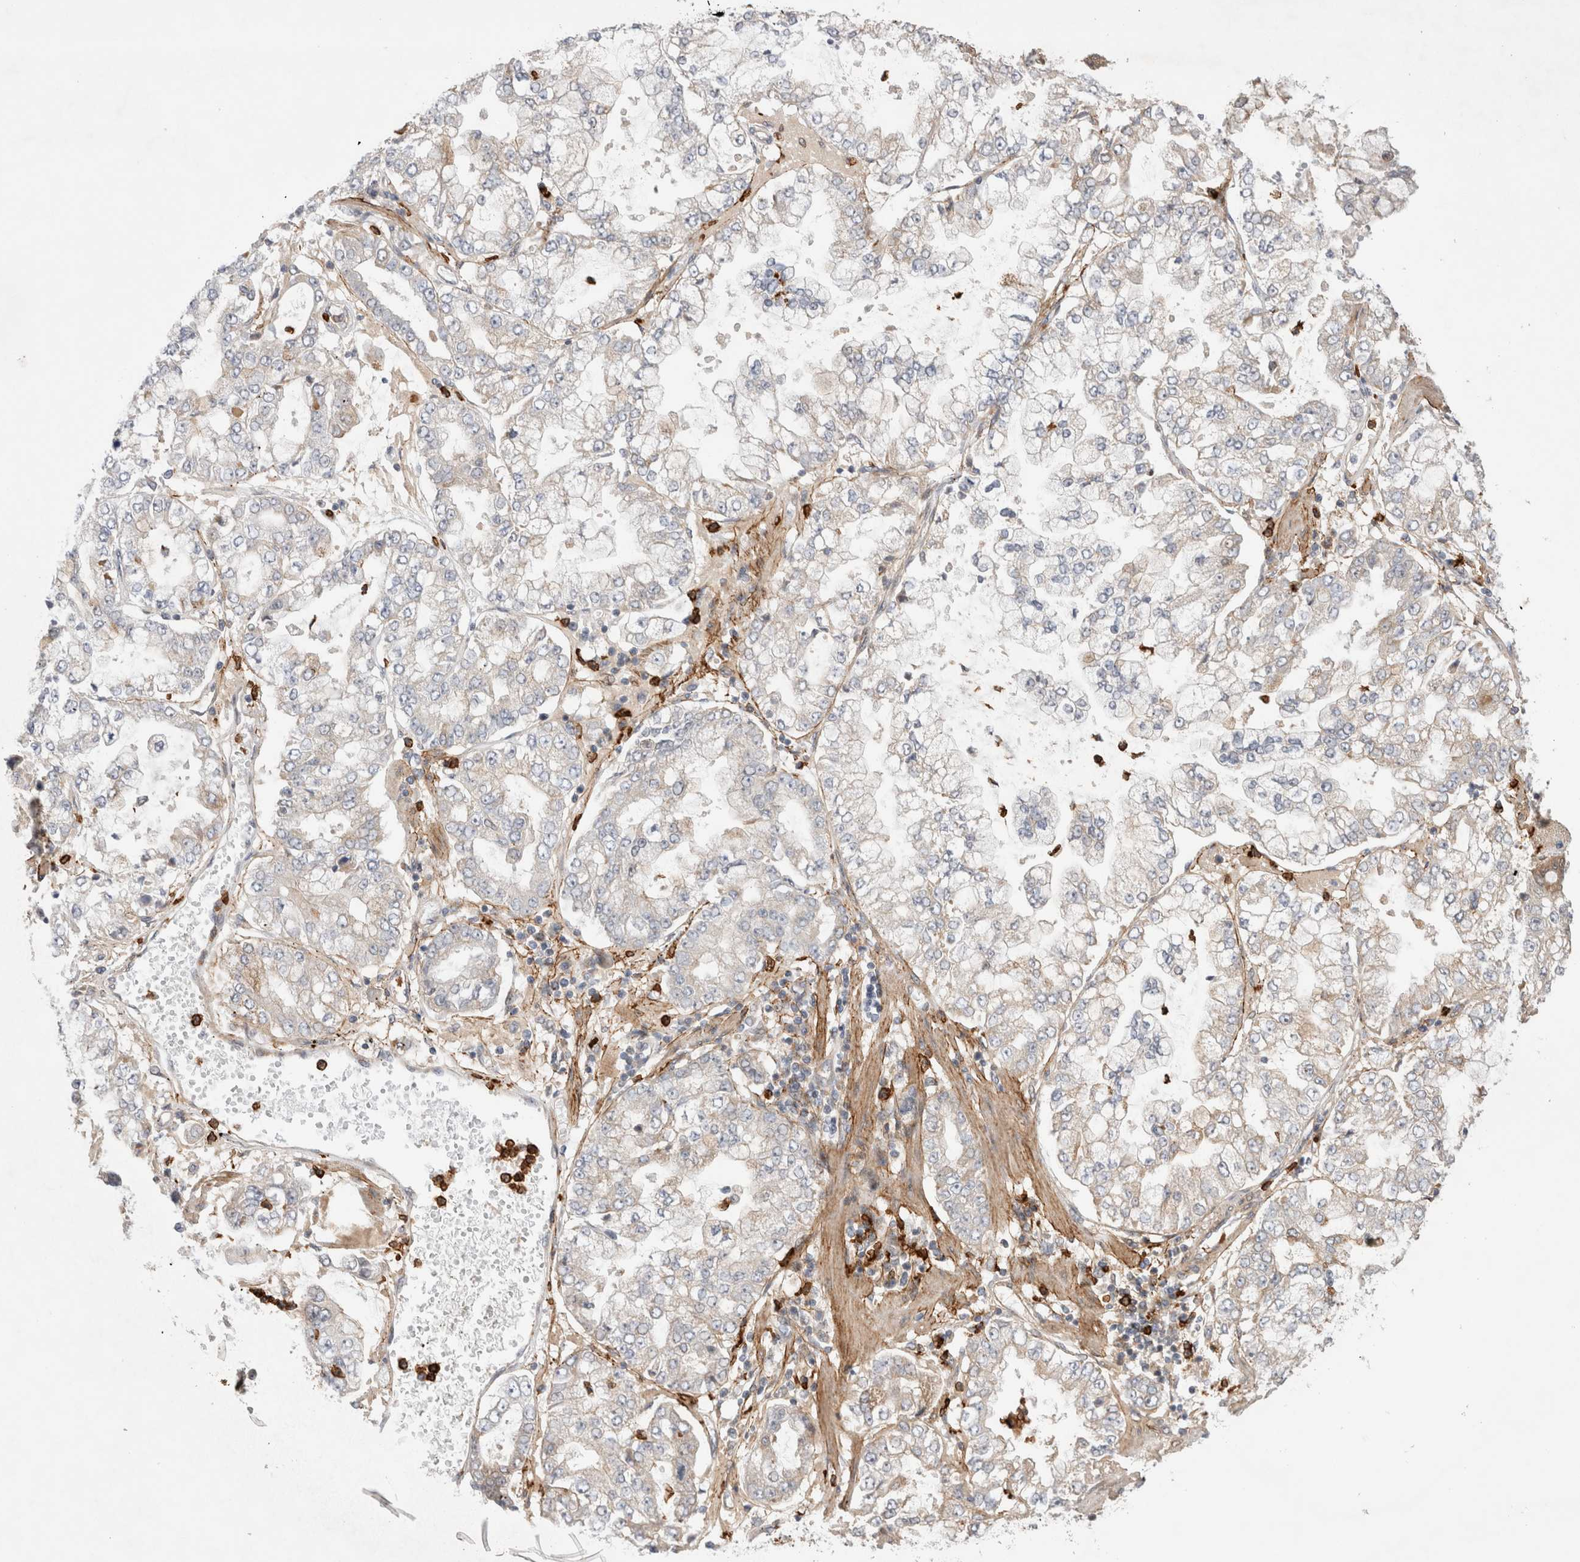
{"staining": {"intensity": "weak", "quantity": "<25%", "location": "cytoplasmic/membranous"}, "tissue": "stomach cancer", "cell_type": "Tumor cells", "image_type": "cancer", "snomed": [{"axis": "morphology", "description": "Adenocarcinoma, NOS"}, {"axis": "topography", "description": "Stomach"}], "caption": "IHC image of neoplastic tissue: human stomach cancer (adenocarcinoma) stained with DAB shows no significant protein positivity in tumor cells.", "gene": "GSDMB", "patient": {"sex": "male", "age": 76}}